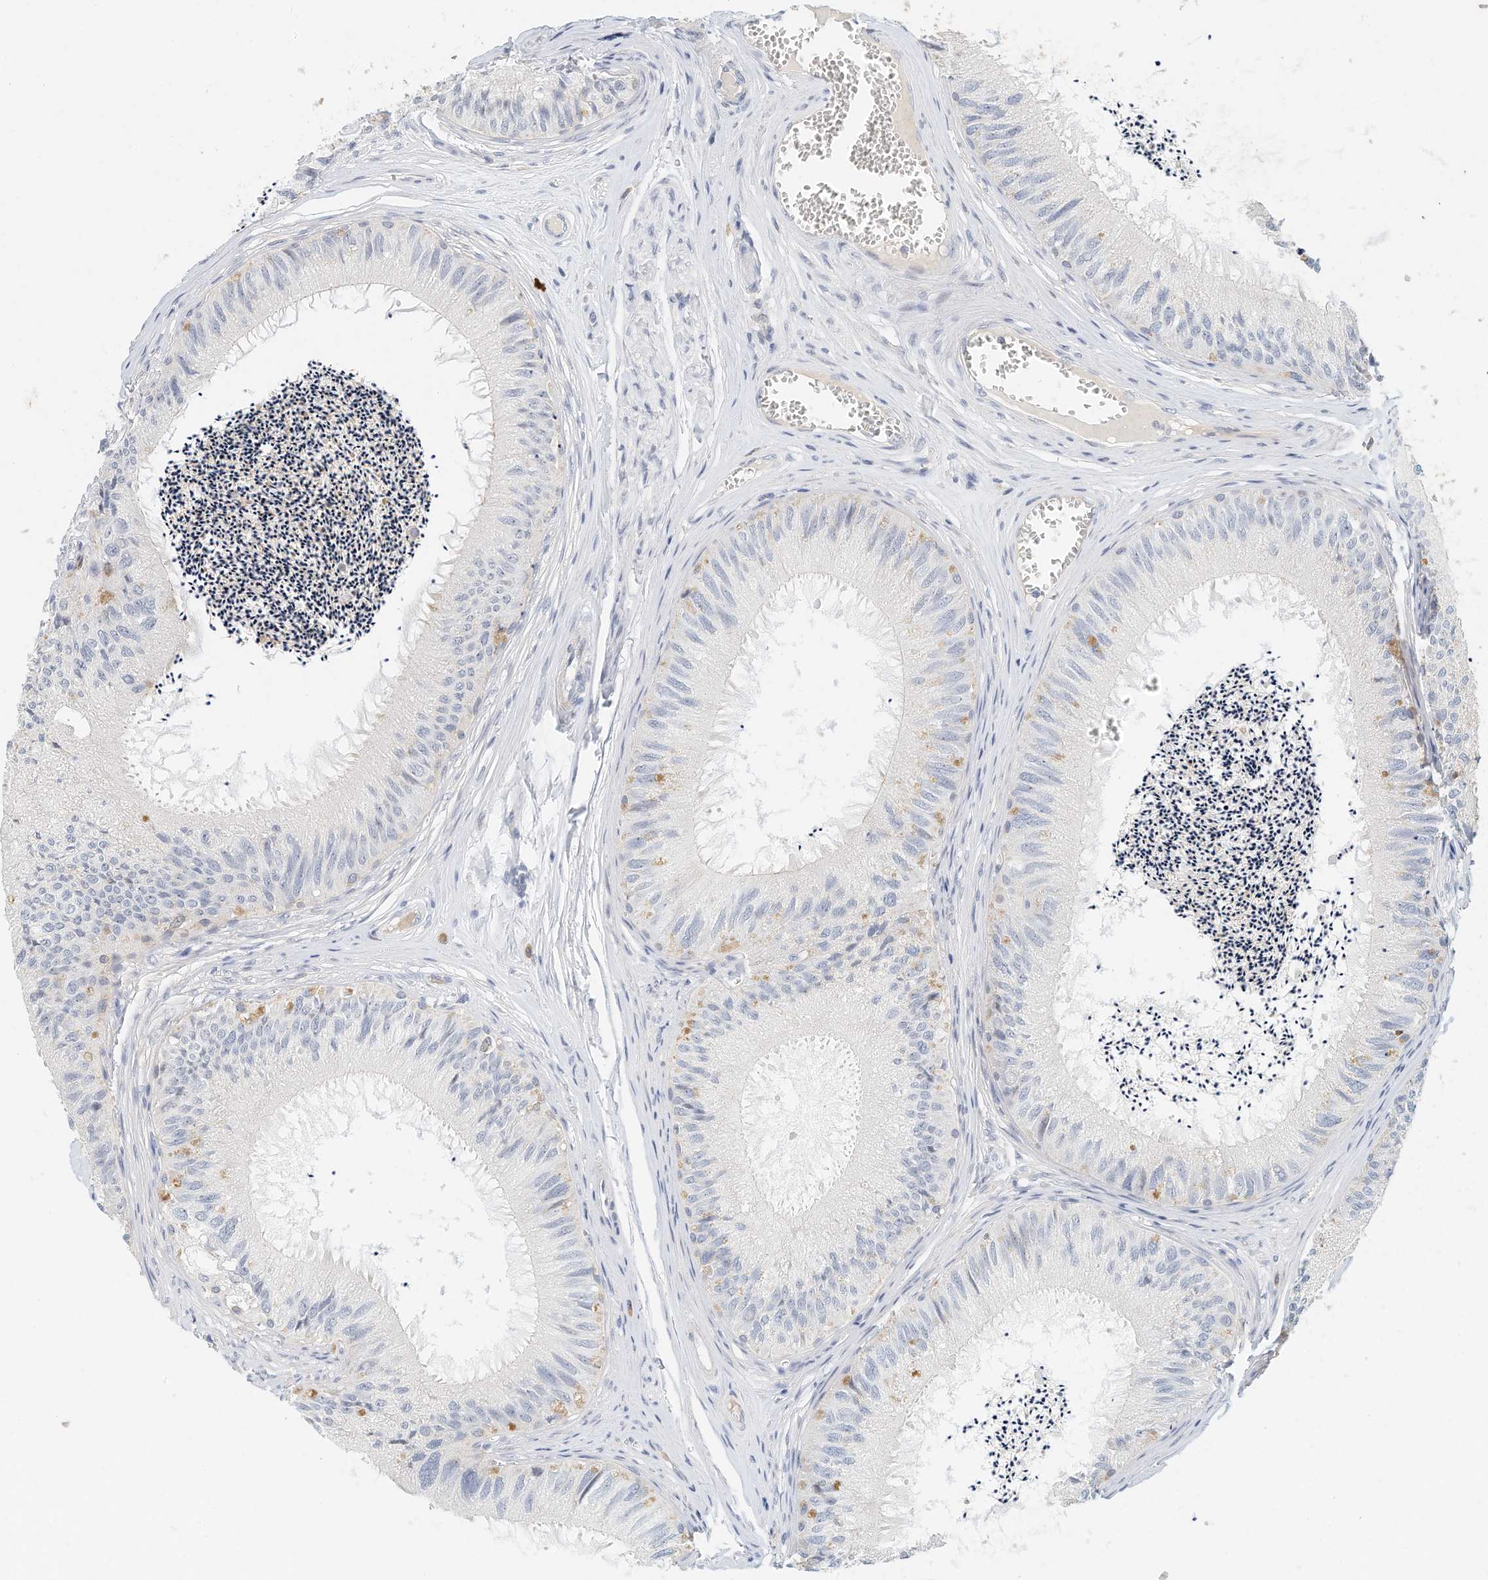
{"staining": {"intensity": "weak", "quantity": "<25%", "location": "cytoplasmic/membranous"}, "tissue": "epididymis", "cell_type": "Glandular cells", "image_type": "normal", "snomed": [{"axis": "morphology", "description": "Normal tissue, NOS"}, {"axis": "topography", "description": "Epididymis"}], "caption": "Benign epididymis was stained to show a protein in brown. There is no significant positivity in glandular cells.", "gene": "MICAL1", "patient": {"sex": "male", "age": 79}}